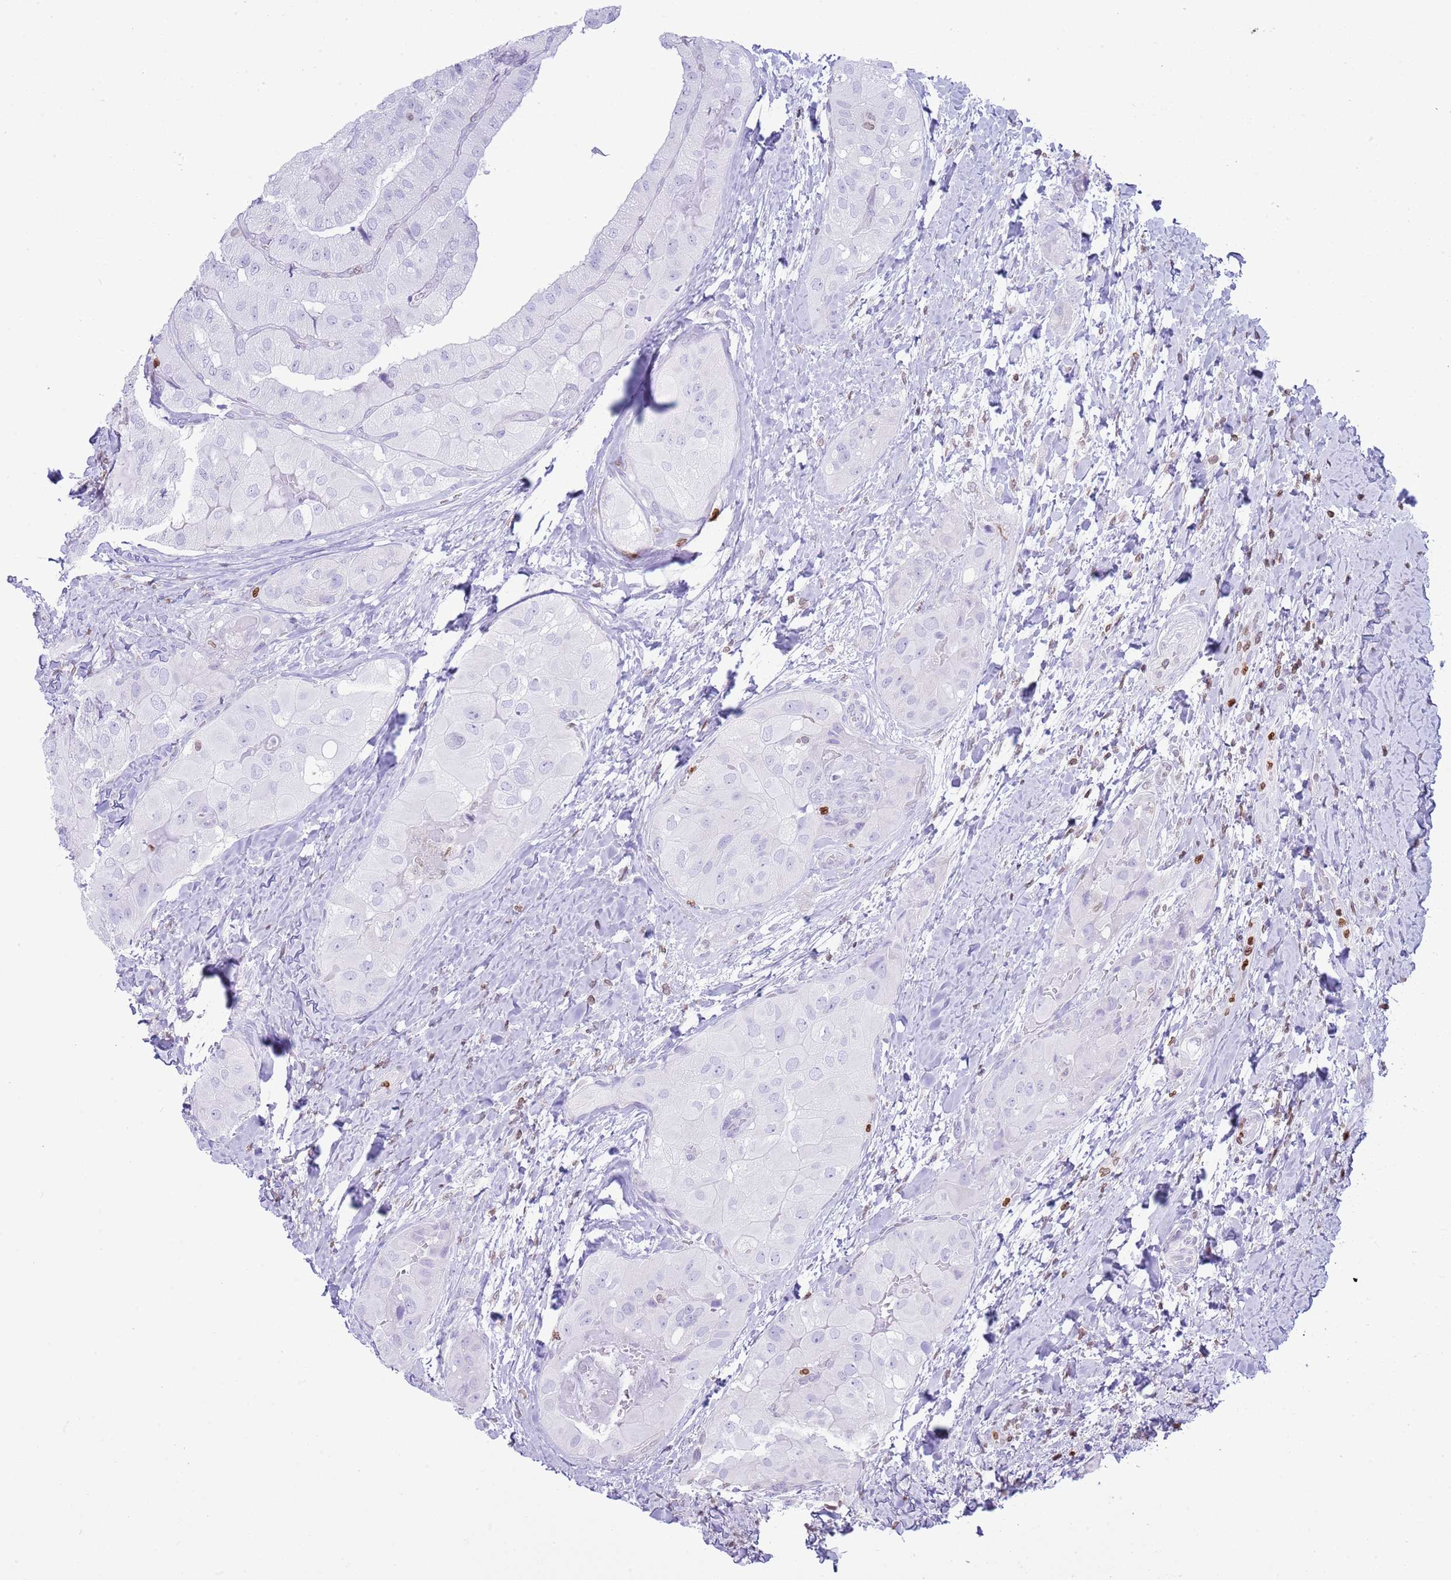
{"staining": {"intensity": "negative", "quantity": "none", "location": "none"}, "tissue": "thyroid cancer", "cell_type": "Tumor cells", "image_type": "cancer", "snomed": [{"axis": "morphology", "description": "Normal tissue, NOS"}, {"axis": "morphology", "description": "Papillary adenocarcinoma, NOS"}, {"axis": "topography", "description": "Thyroid gland"}], "caption": "Immunohistochemical staining of human thyroid papillary adenocarcinoma reveals no significant positivity in tumor cells.", "gene": "LBR", "patient": {"sex": "female", "age": 59}}